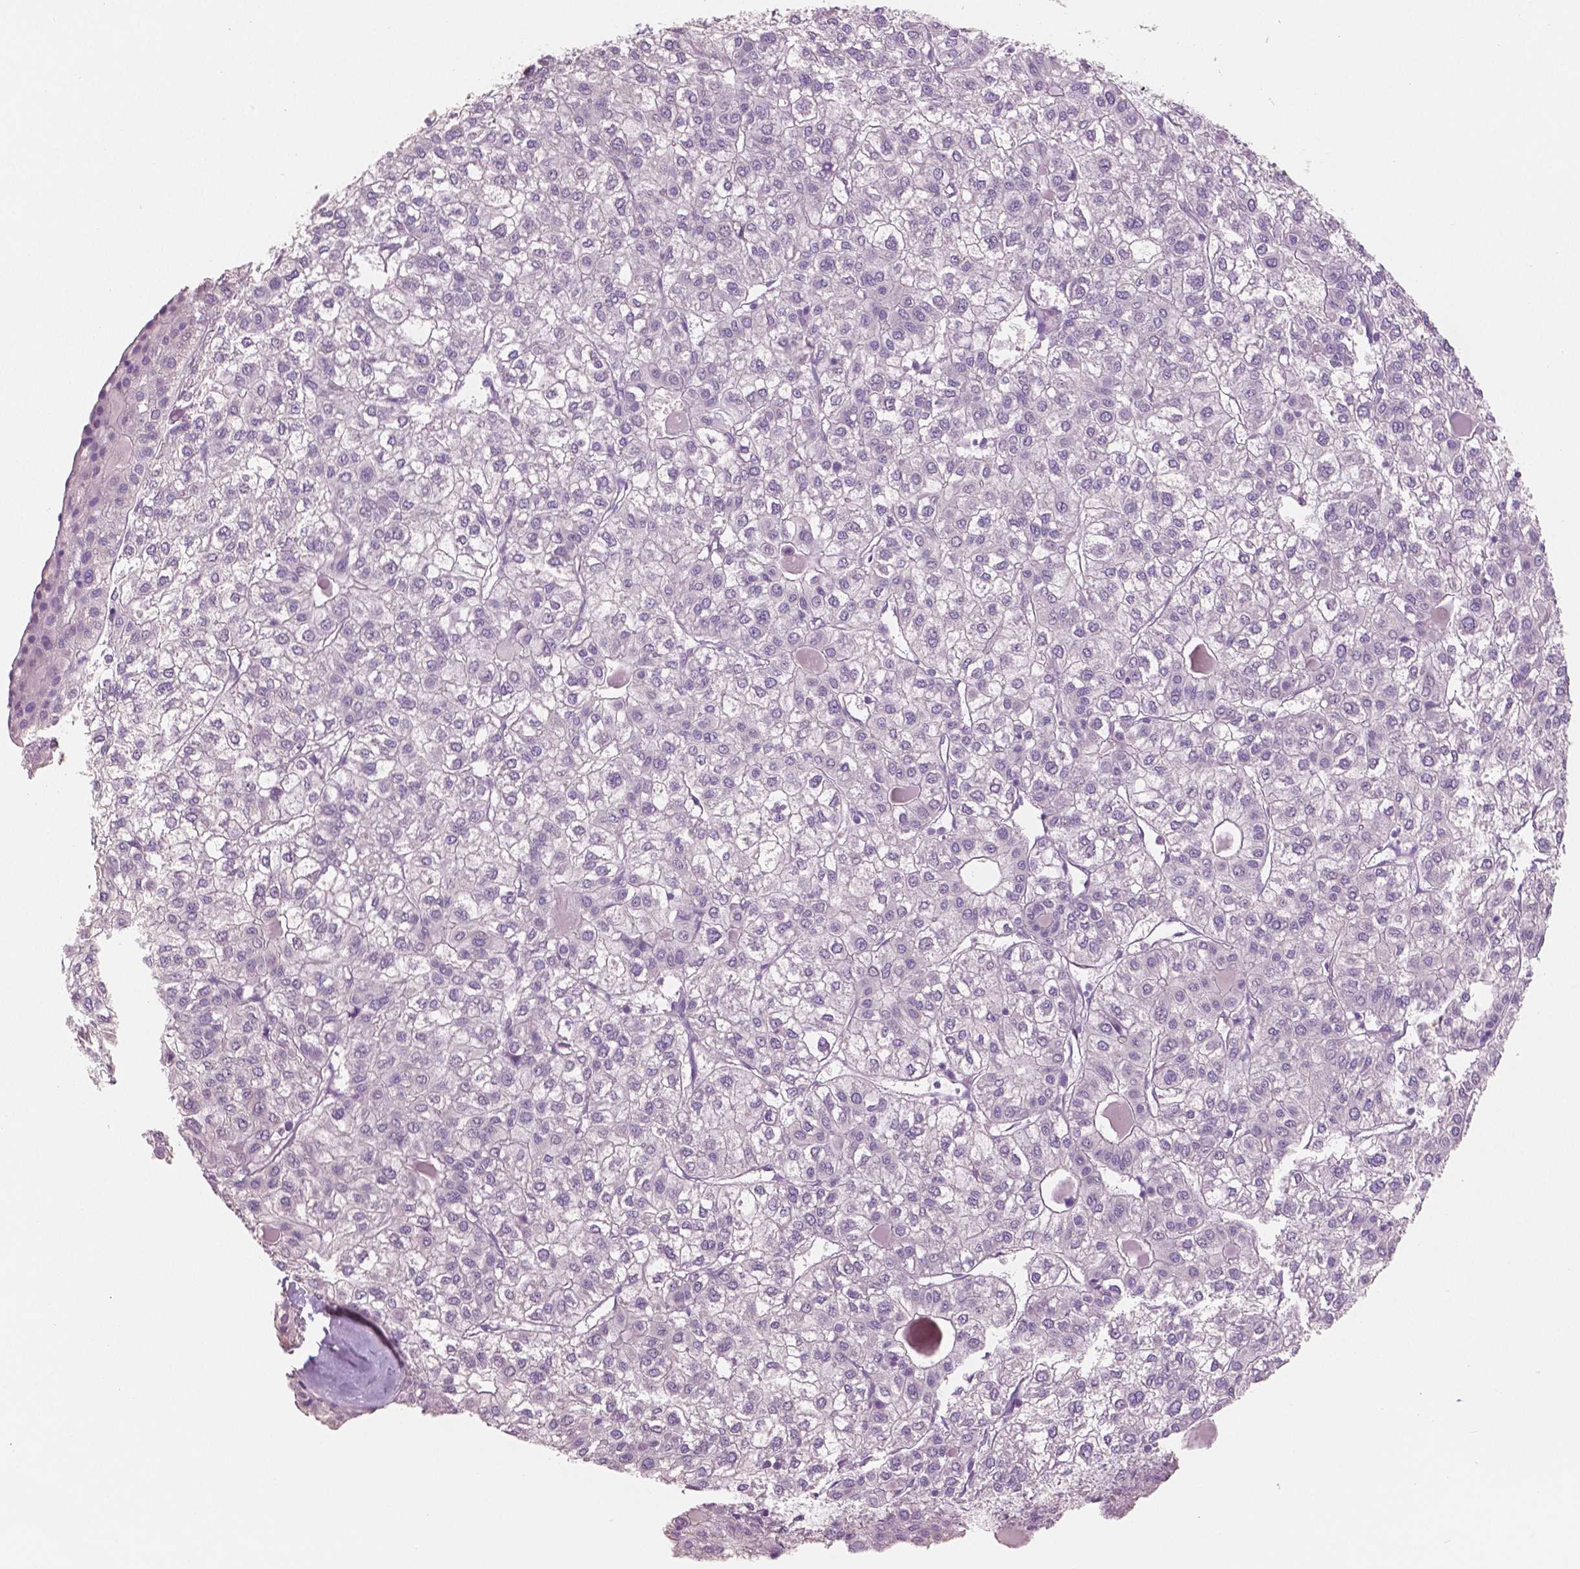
{"staining": {"intensity": "negative", "quantity": "none", "location": "none"}, "tissue": "liver cancer", "cell_type": "Tumor cells", "image_type": "cancer", "snomed": [{"axis": "morphology", "description": "Carcinoma, Hepatocellular, NOS"}, {"axis": "topography", "description": "Liver"}], "caption": "The histopathology image exhibits no significant positivity in tumor cells of liver hepatocellular carcinoma.", "gene": "NECAB2", "patient": {"sex": "female", "age": 43}}